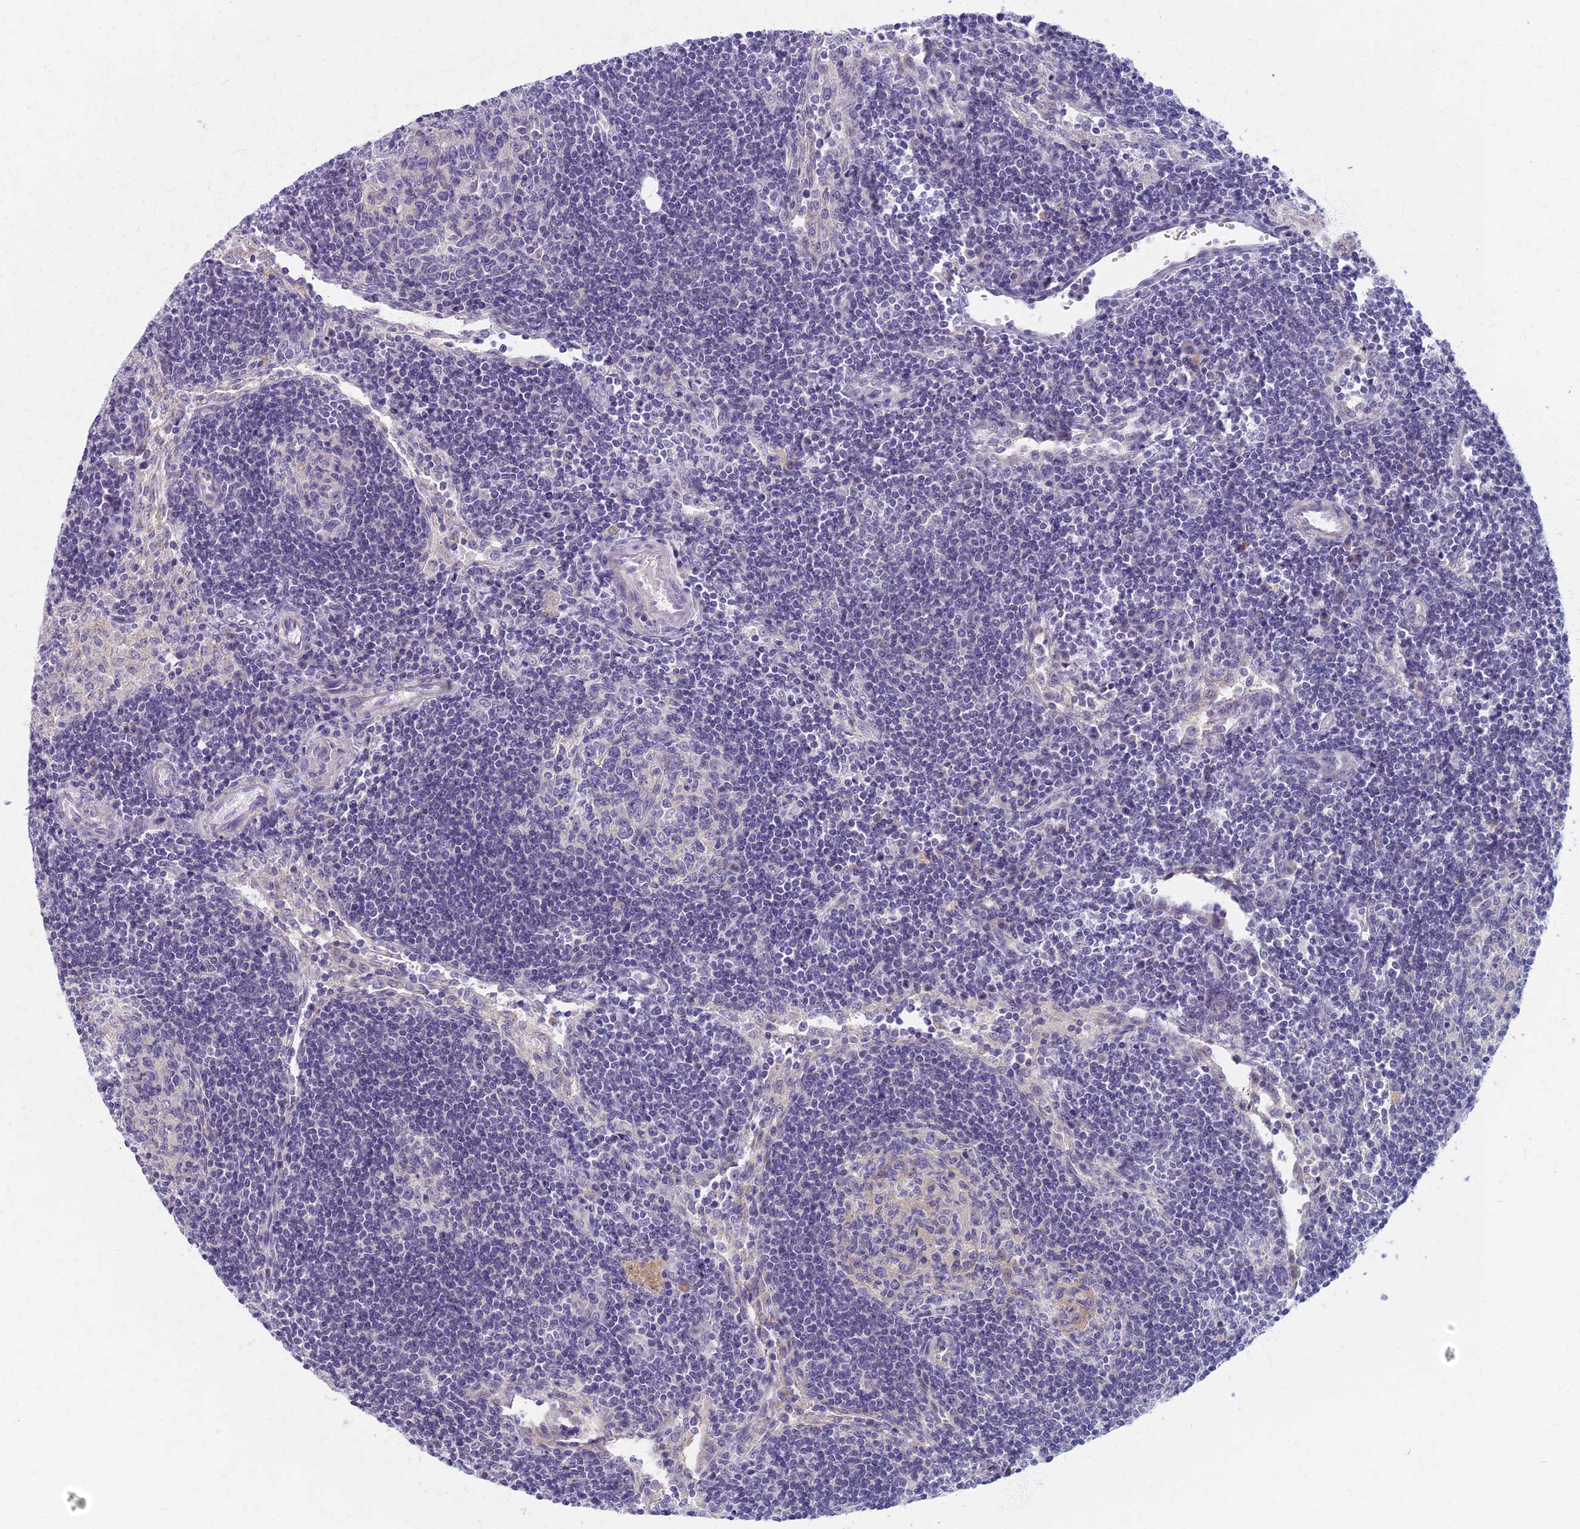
{"staining": {"intensity": "negative", "quantity": "none", "location": "none"}, "tissue": "lymph node", "cell_type": "Germinal center cells", "image_type": "normal", "snomed": [{"axis": "morphology", "description": "Normal tissue, NOS"}, {"axis": "topography", "description": "Lymph node"}], "caption": "Micrograph shows no significant protein staining in germinal center cells of unremarkable lymph node.", "gene": "AP4E1", "patient": {"sex": "female", "age": 73}}